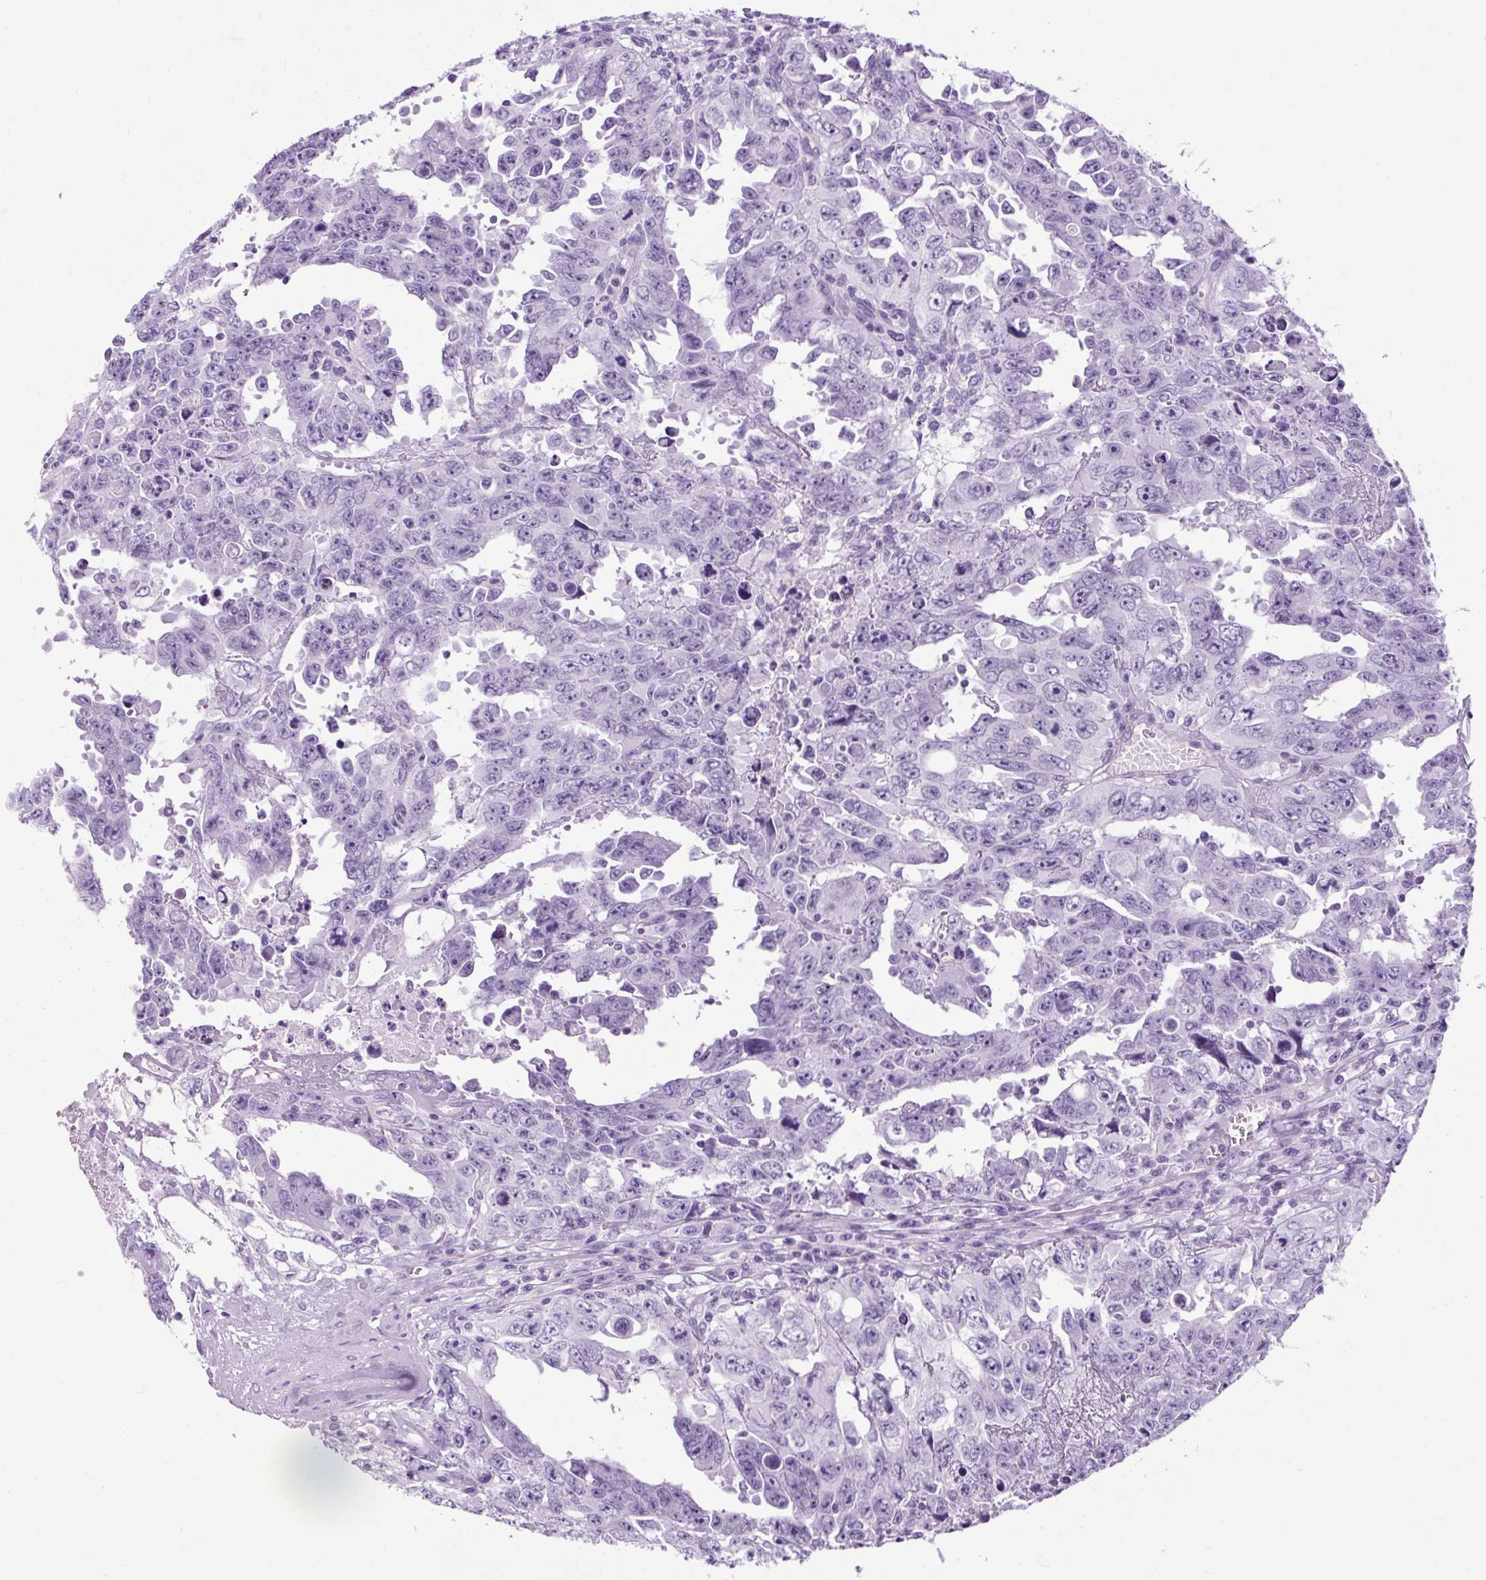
{"staining": {"intensity": "negative", "quantity": "none", "location": "none"}, "tissue": "testis cancer", "cell_type": "Tumor cells", "image_type": "cancer", "snomed": [{"axis": "morphology", "description": "Carcinoma, Embryonal, NOS"}, {"axis": "topography", "description": "Testis"}], "caption": "This is a image of immunohistochemistry (IHC) staining of testis cancer (embryonal carcinoma), which shows no staining in tumor cells.", "gene": "OOEP", "patient": {"sex": "male", "age": 24}}